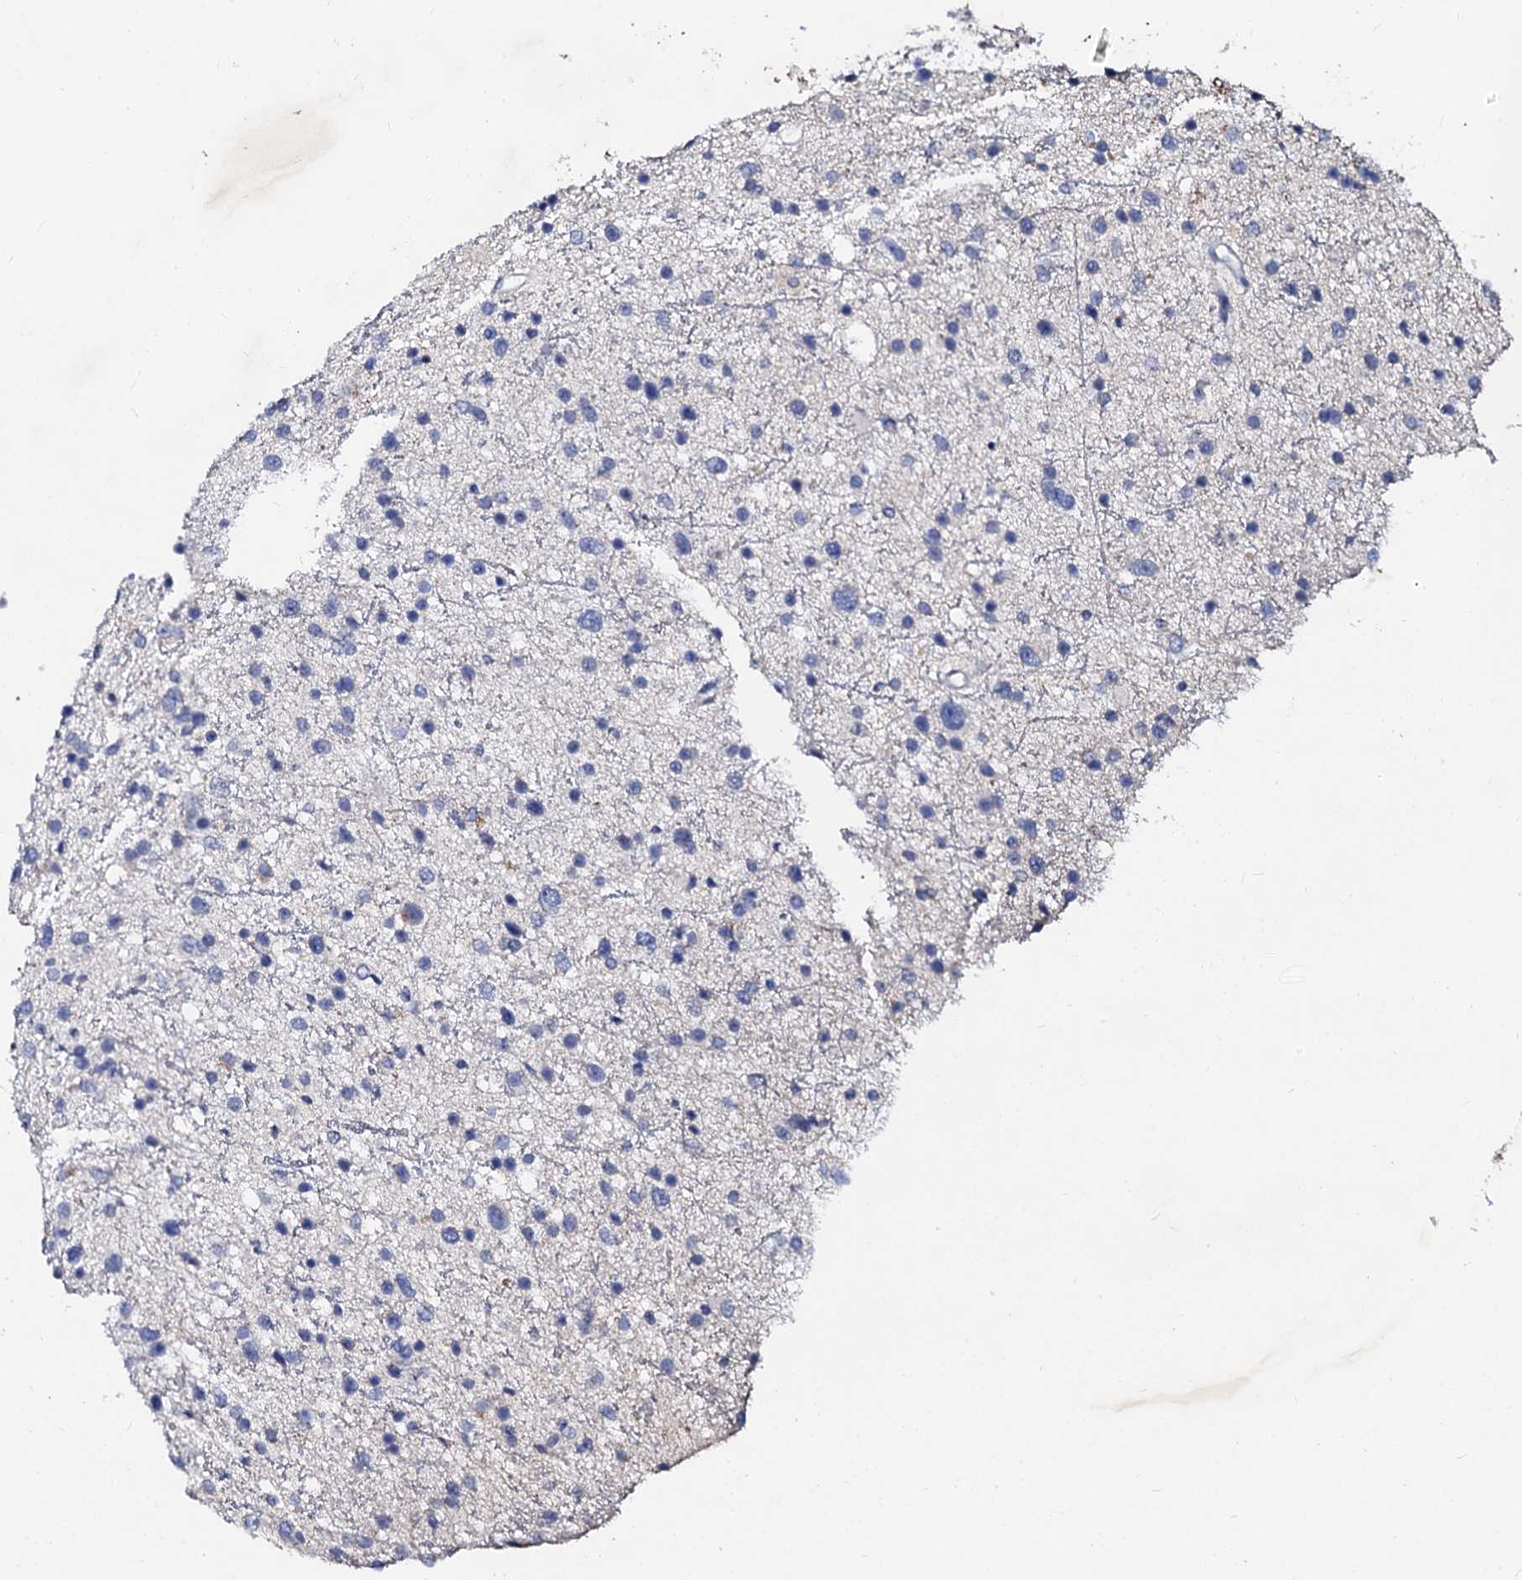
{"staining": {"intensity": "negative", "quantity": "none", "location": "none"}, "tissue": "glioma", "cell_type": "Tumor cells", "image_type": "cancer", "snomed": [{"axis": "morphology", "description": "Glioma, malignant, Low grade"}, {"axis": "topography", "description": "Brain"}], "caption": "The immunohistochemistry (IHC) image has no significant expression in tumor cells of malignant glioma (low-grade) tissue.", "gene": "SLC37A4", "patient": {"sex": "female", "age": 37}}